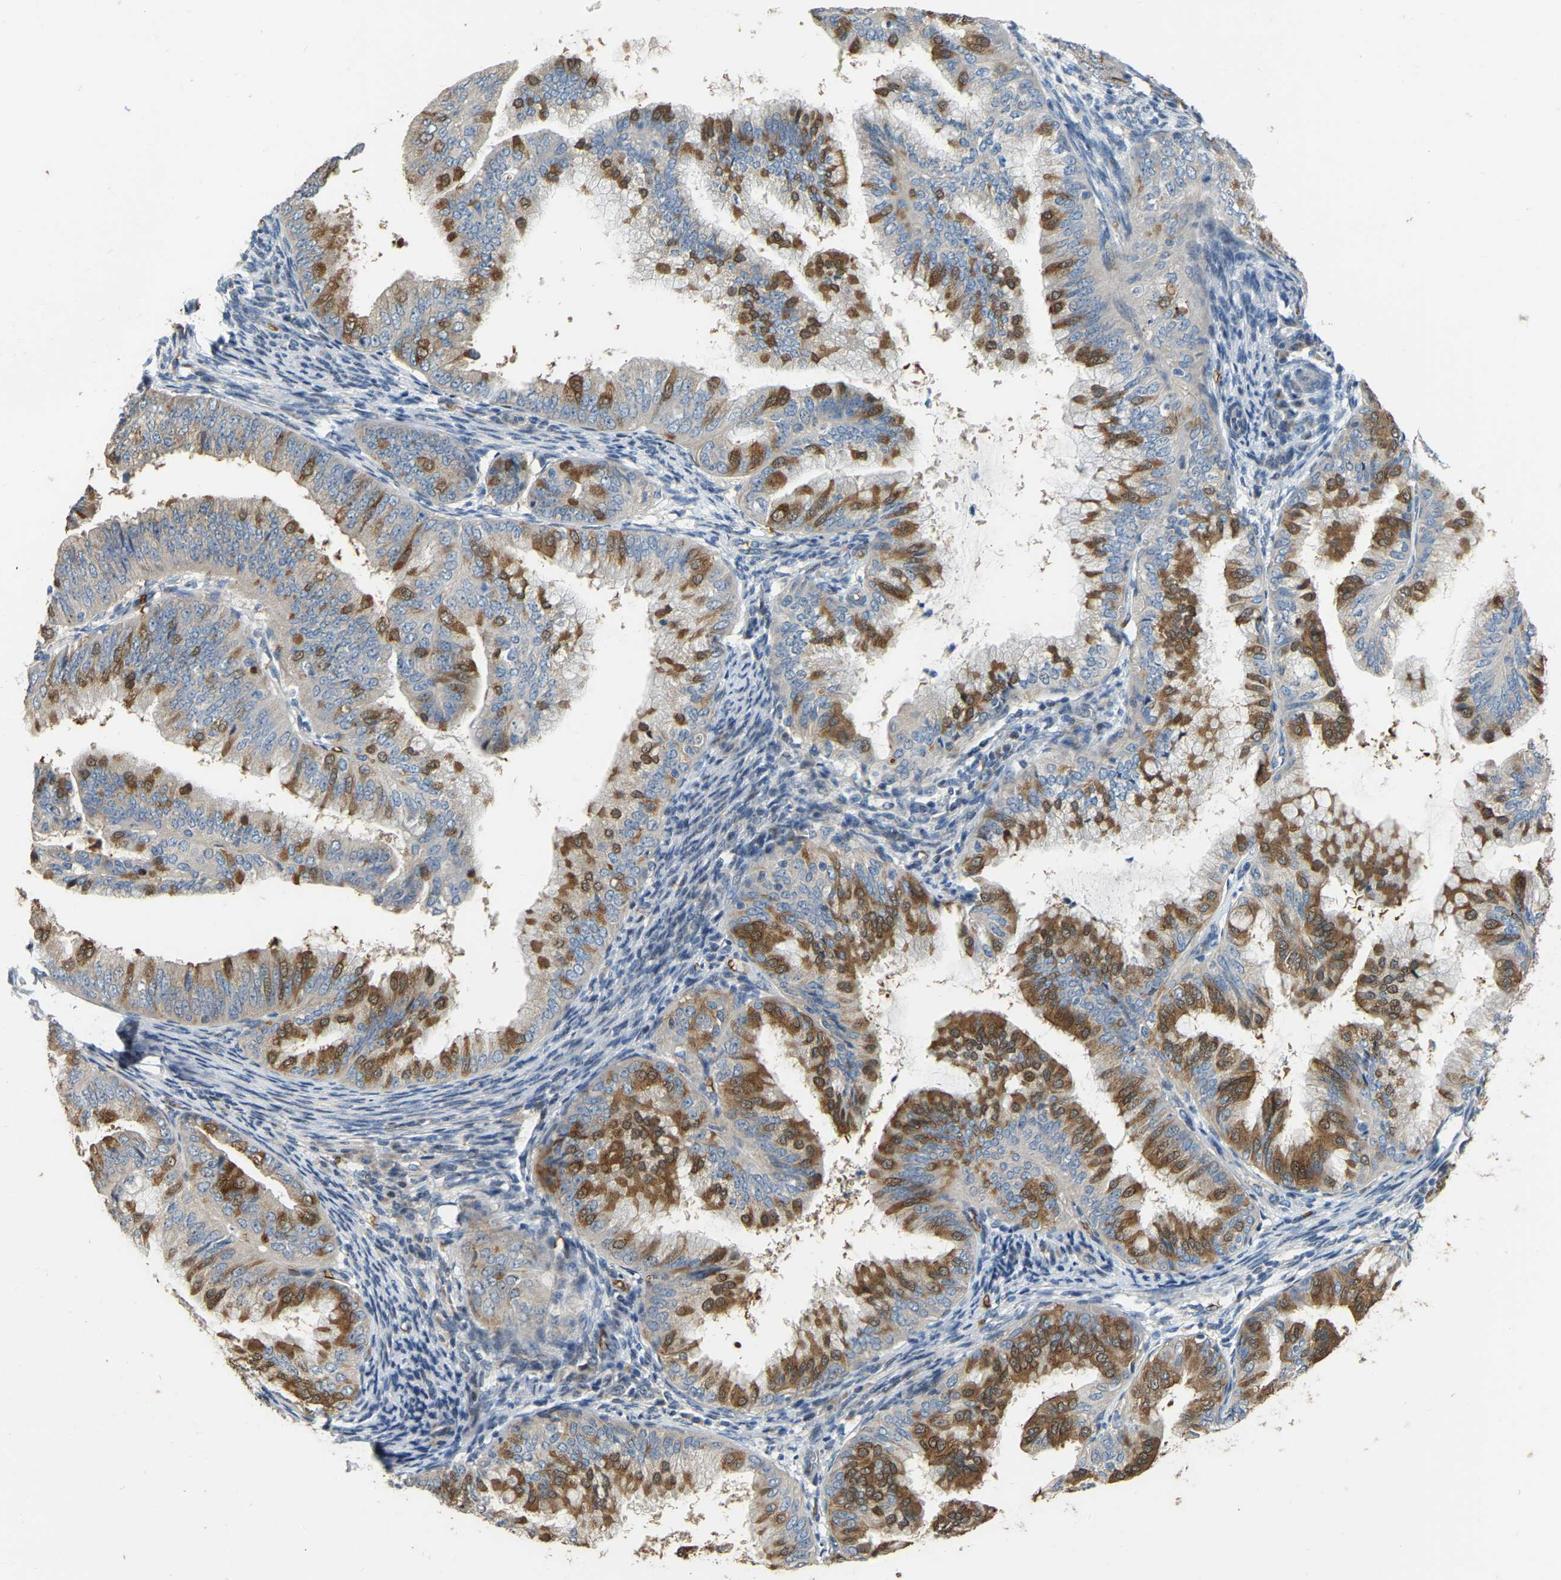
{"staining": {"intensity": "strong", "quantity": "25%-75%", "location": "cytoplasmic/membranous"}, "tissue": "endometrial cancer", "cell_type": "Tumor cells", "image_type": "cancer", "snomed": [{"axis": "morphology", "description": "Adenocarcinoma, NOS"}, {"axis": "topography", "description": "Endometrium"}], "caption": "Protein staining displays strong cytoplasmic/membranous staining in approximately 25%-75% of tumor cells in endometrial cancer (adenocarcinoma). The protein is stained brown, and the nuclei are stained in blue (DAB IHC with brightfield microscopy, high magnification).", "gene": "CFAP298", "patient": {"sex": "female", "age": 63}}